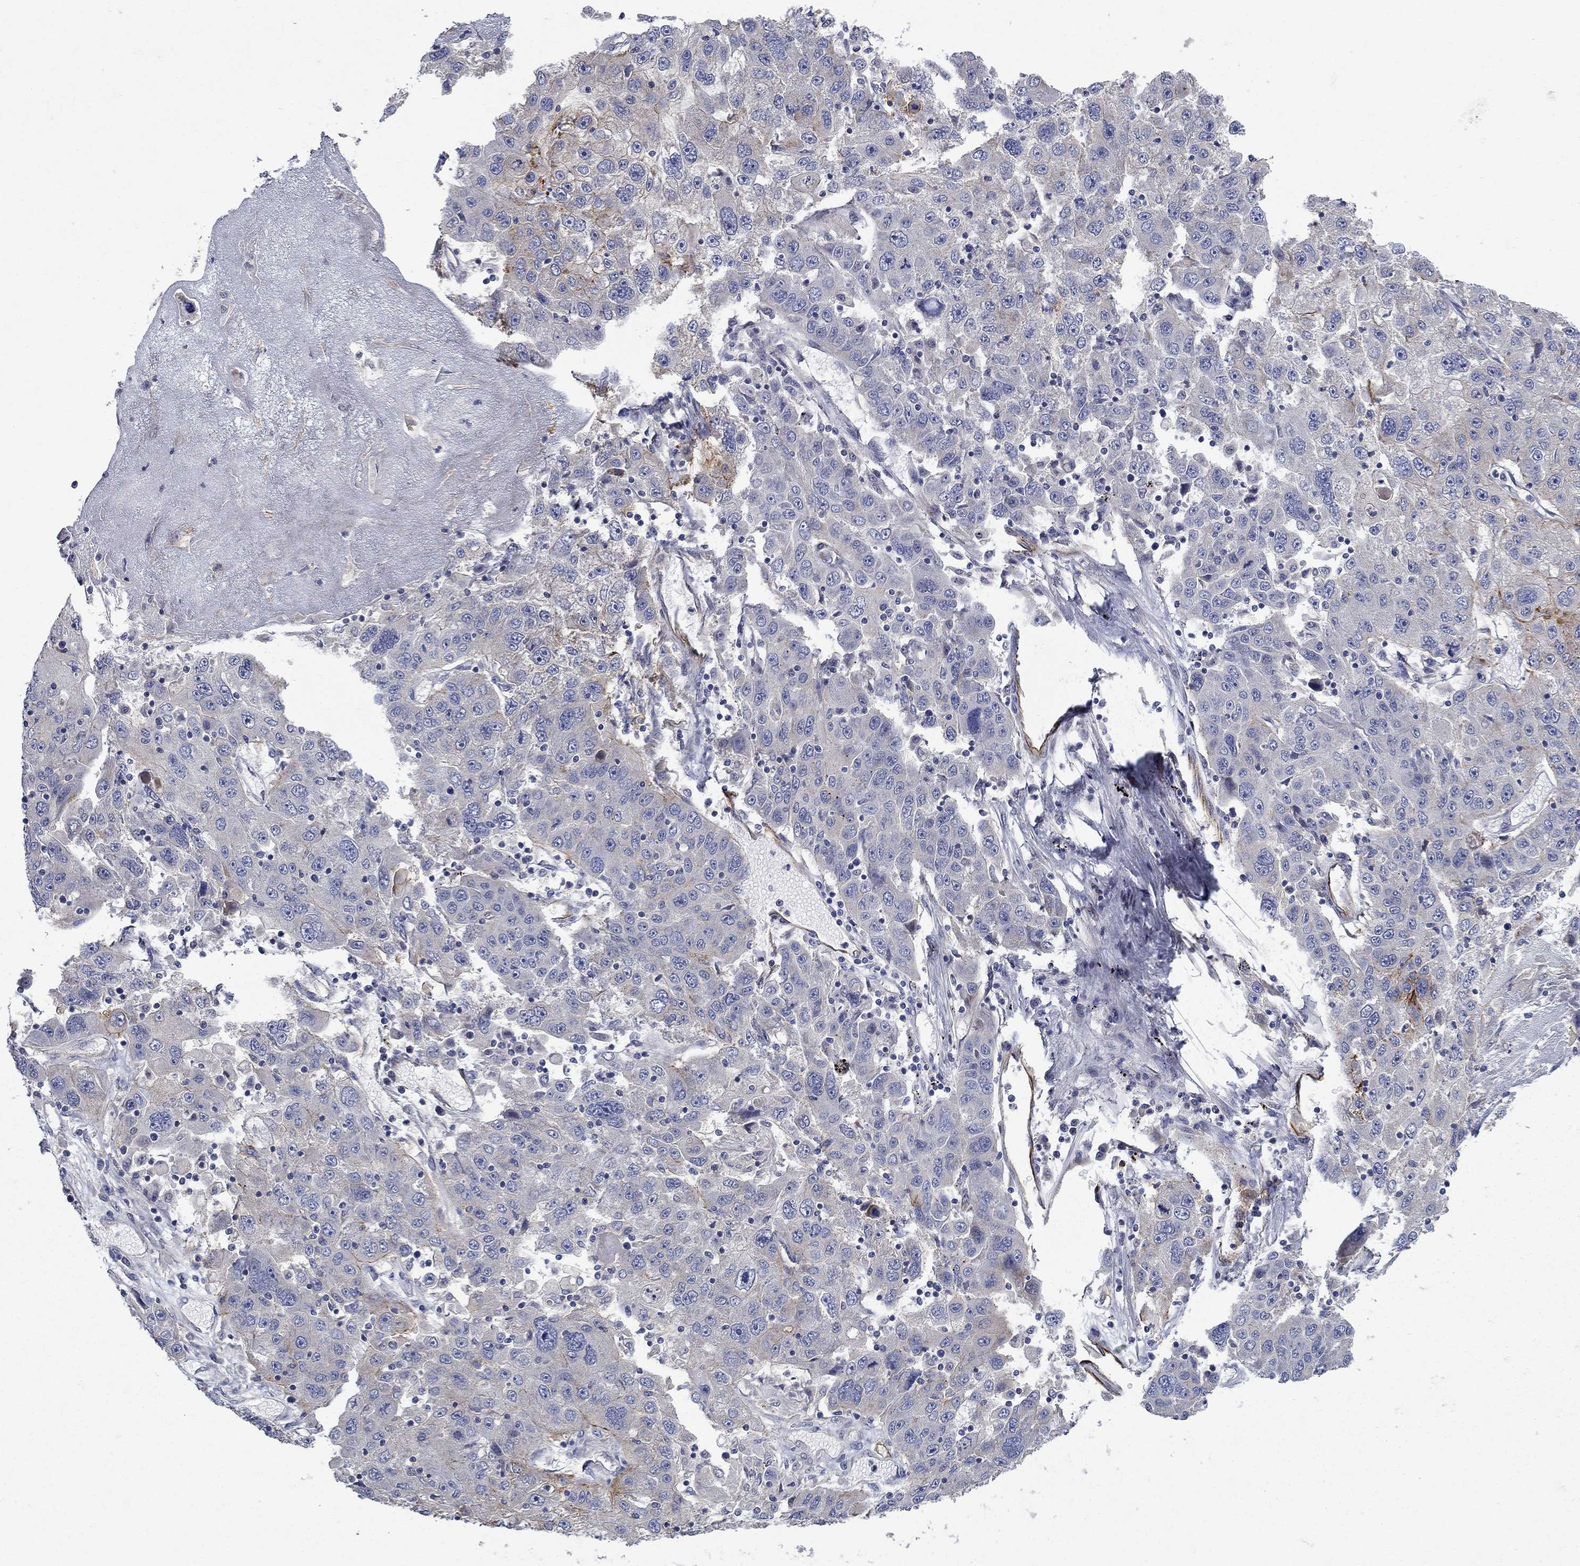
{"staining": {"intensity": "moderate", "quantity": "<25%", "location": "cytoplasmic/membranous"}, "tissue": "stomach cancer", "cell_type": "Tumor cells", "image_type": "cancer", "snomed": [{"axis": "morphology", "description": "Adenocarcinoma, NOS"}, {"axis": "topography", "description": "Stomach"}], "caption": "Human stomach adenocarcinoma stained with a protein marker reveals moderate staining in tumor cells.", "gene": "SLC7A1", "patient": {"sex": "male", "age": 56}}